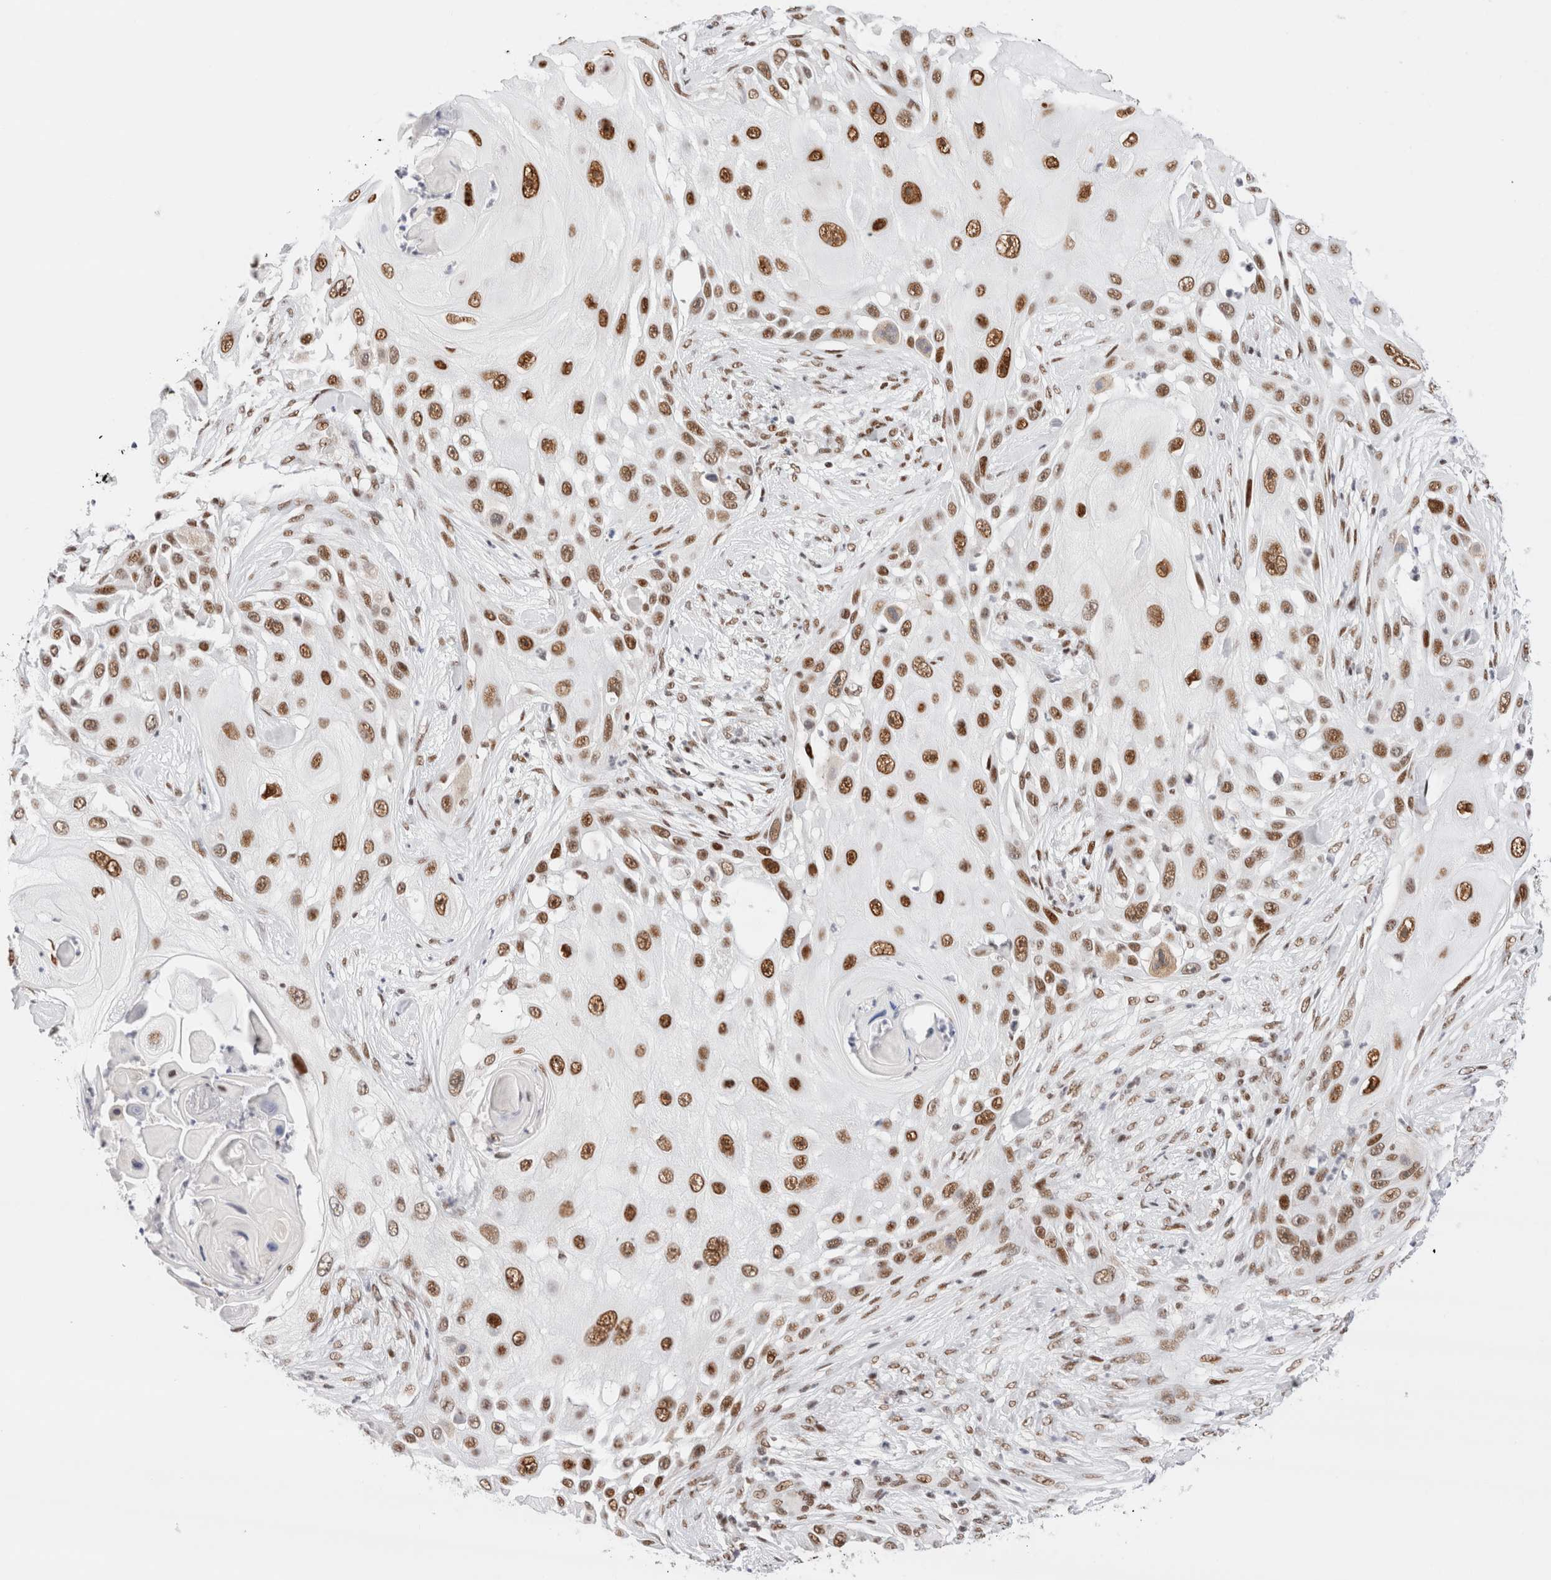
{"staining": {"intensity": "strong", "quantity": ">75%", "location": "nuclear"}, "tissue": "skin cancer", "cell_type": "Tumor cells", "image_type": "cancer", "snomed": [{"axis": "morphology", "description": "Squamous cell carcinoma, NOS"}, {"axis": "topography", "description": "Skin"}], "caption": "A histopathology image showing strong nuclear staining in about >75% of tumor cells in skin cancer, as visualized by brown immunohistochemical staining.", "gene": "ZNF282", "patient": {"sex": "female", "age": 44}}